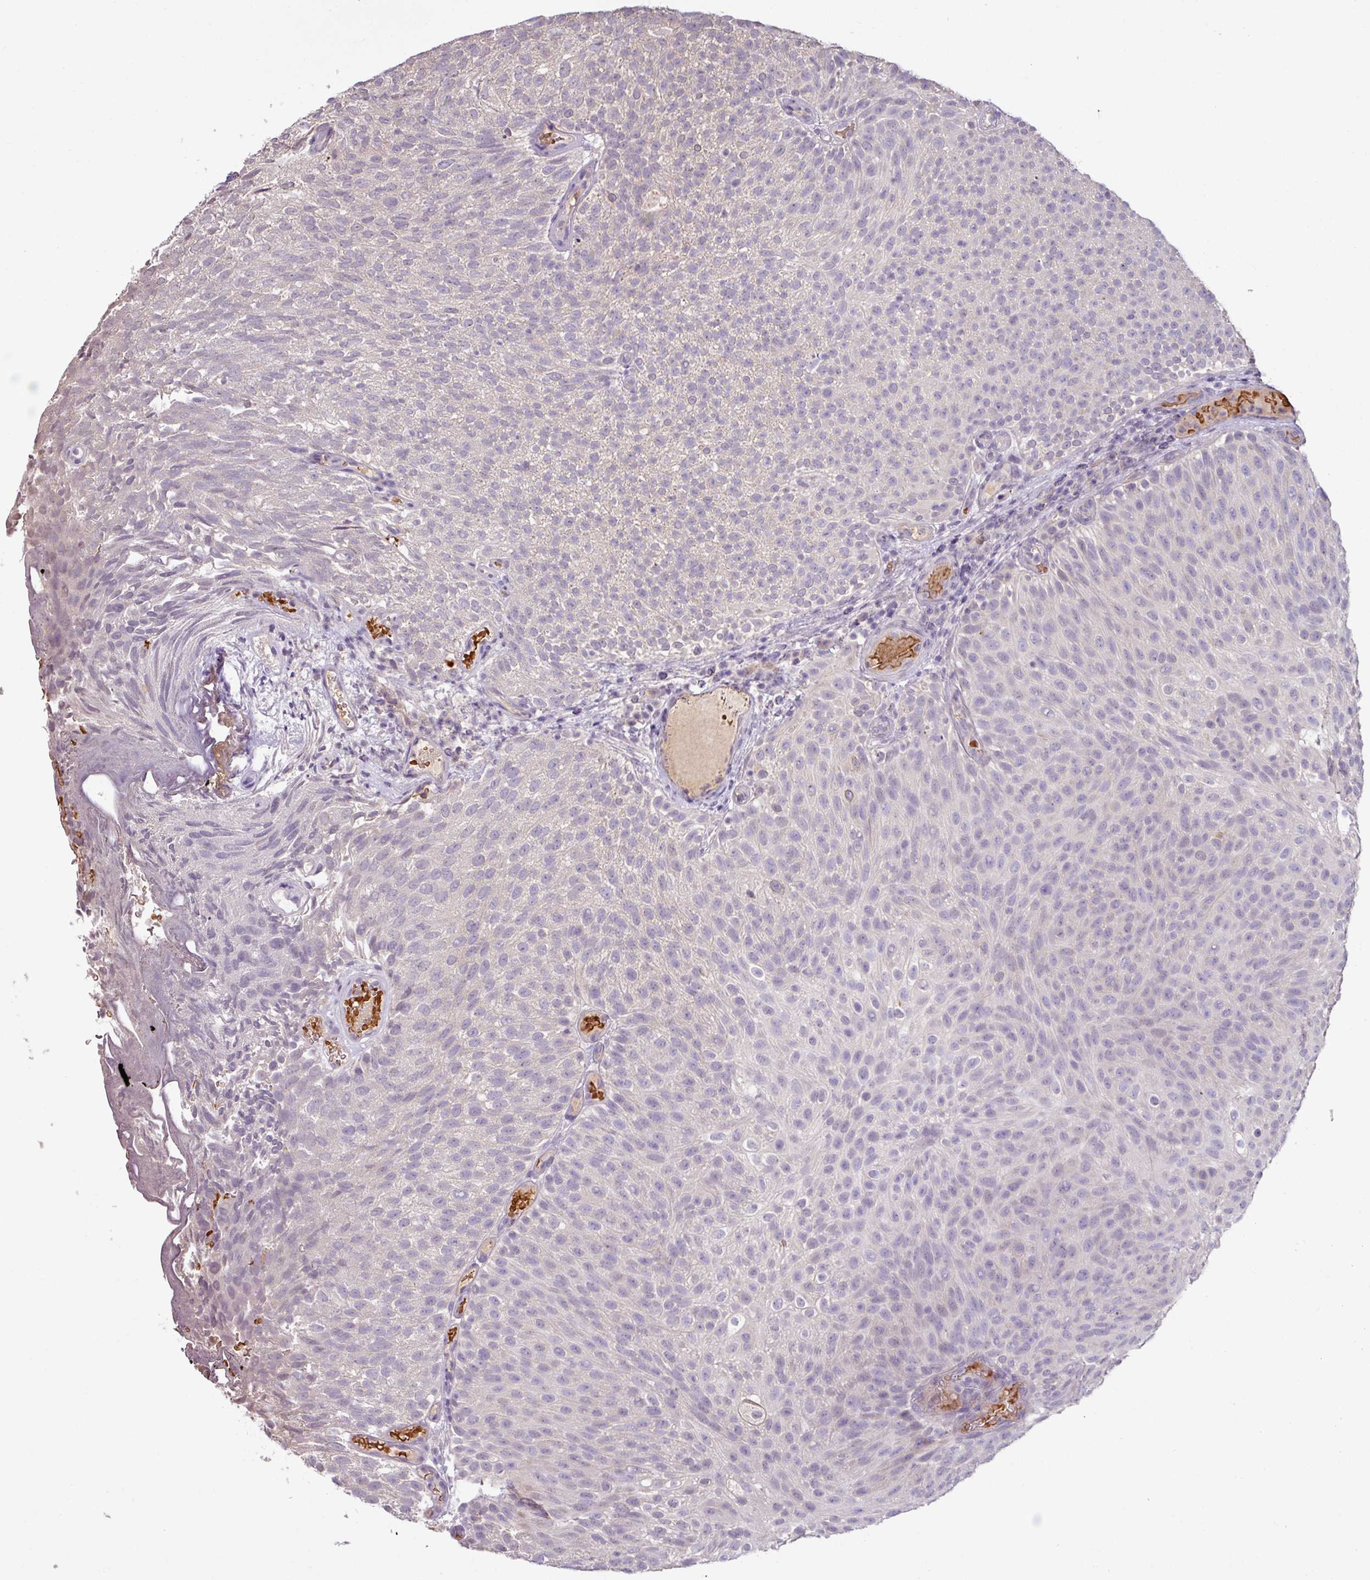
{"staining": {"intensity": "negative", "quantity": "none", "location": "none"}, "tissue": "urothelial cancer", "cell_type": "Tumor cells", "image_type": "cancer", "snomed": [{"axis": "morphology", "description": "Urothelial carcinoma, Low grade"}, {"axis": "topography", "description": "Urinary bladder"}], "caption": "DAB immunohistochemical staining of low-grade urothelial carcinoma demonstrates no significant staining in tumor cells.", "gene": "SLC5A10", "patient": {"sex": "male", "age": 78}}